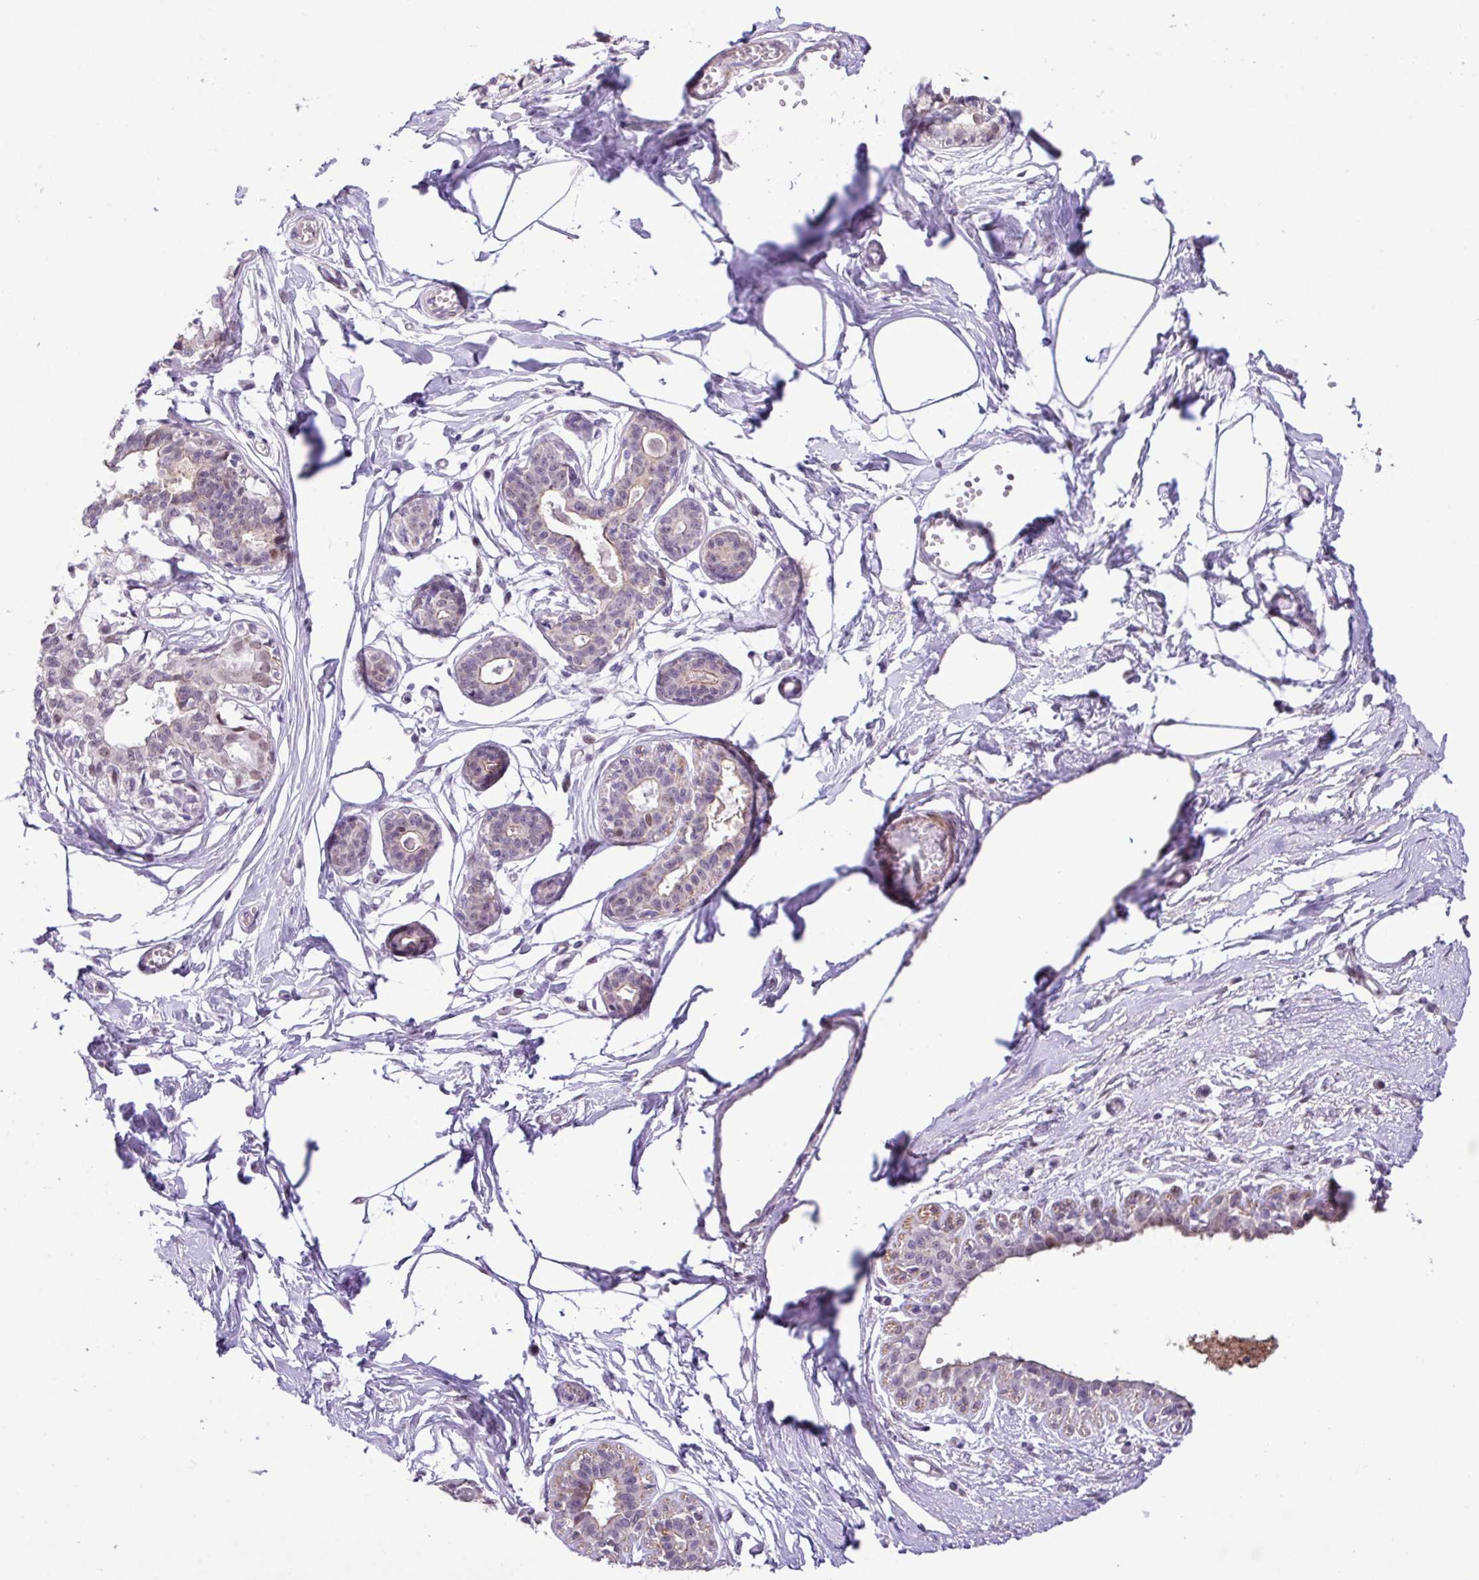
{"staining": {"intensity": "negative", "quantity": "none", "location": "none"}, "tissue": "breast", "cell_type": "Adipocytes", "image_type": "normal", "snomed": [{"axis": "morphology", "description": "Normal tissue, NOS"}, {"axis": "topography", "description": "Breast"}], "caption": "This is an immunohistochemistry (IHC) photomicrograph of normal human breast. There is no staining in adipocytes.", "gene": "YLPM1", "patient": {"sex": "female", "age": 45}}